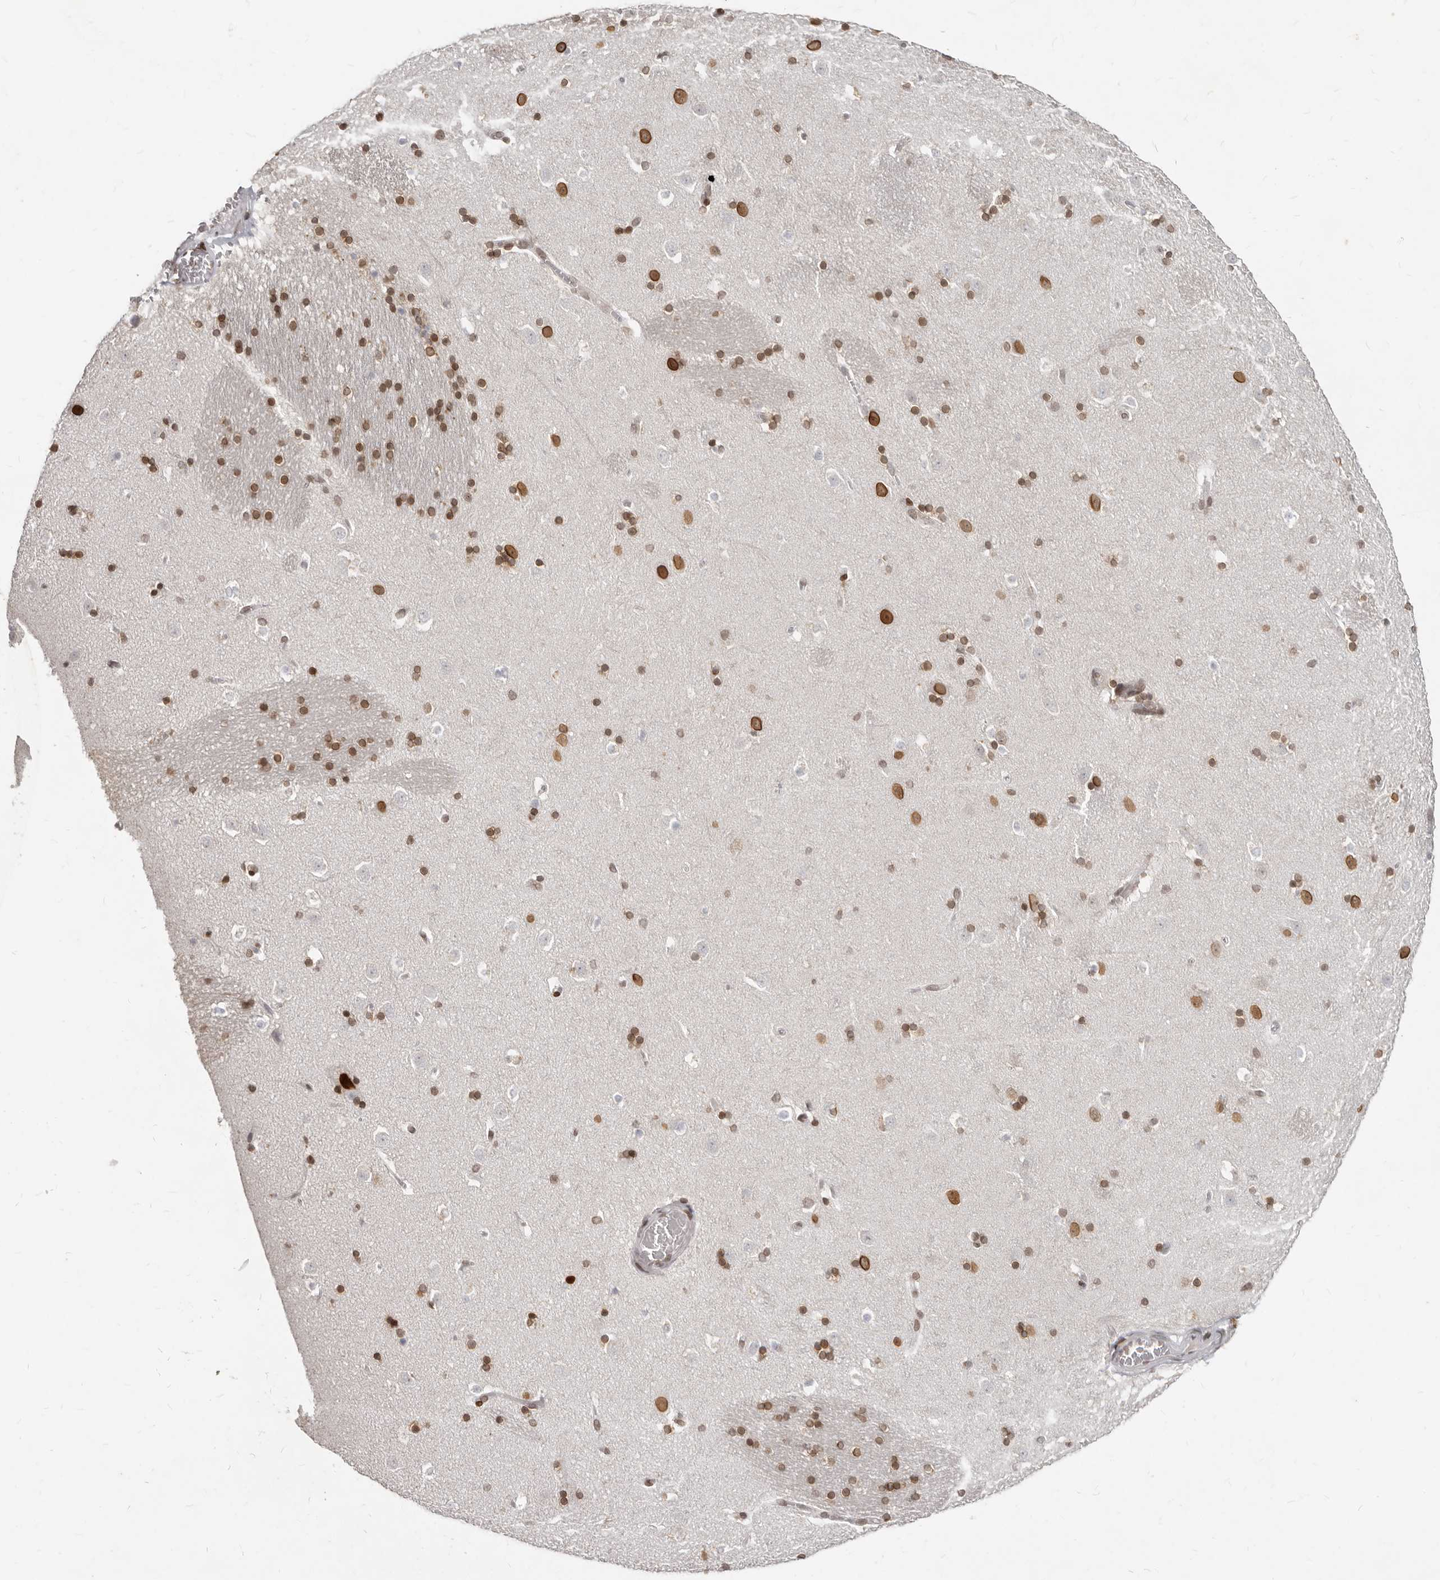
{"staining": {"intensity": "moderate", "quantity": ">75%", "location": "nuclear"}, "tissue": "caudate", "cell_type": "Glial cells", "image_type": "normal", "snomed": [{"axis": "morphology", "description": "Normal tissue, NOS"}, {"axis": "topography", "description": "Lateral ventricle wall"}], "caption": "Immunohistochemistry (IHC) (DAB) staining of unremarkable caudate shows moderate nuclear protein expression in about >75% of glial cells. (DAB (3,3'-diaminobenzidine) IHC, brown staining for protein, blue staining for nuclei).", "gene": "NUP153", "patient": {"sex": "male", "age": 45}}